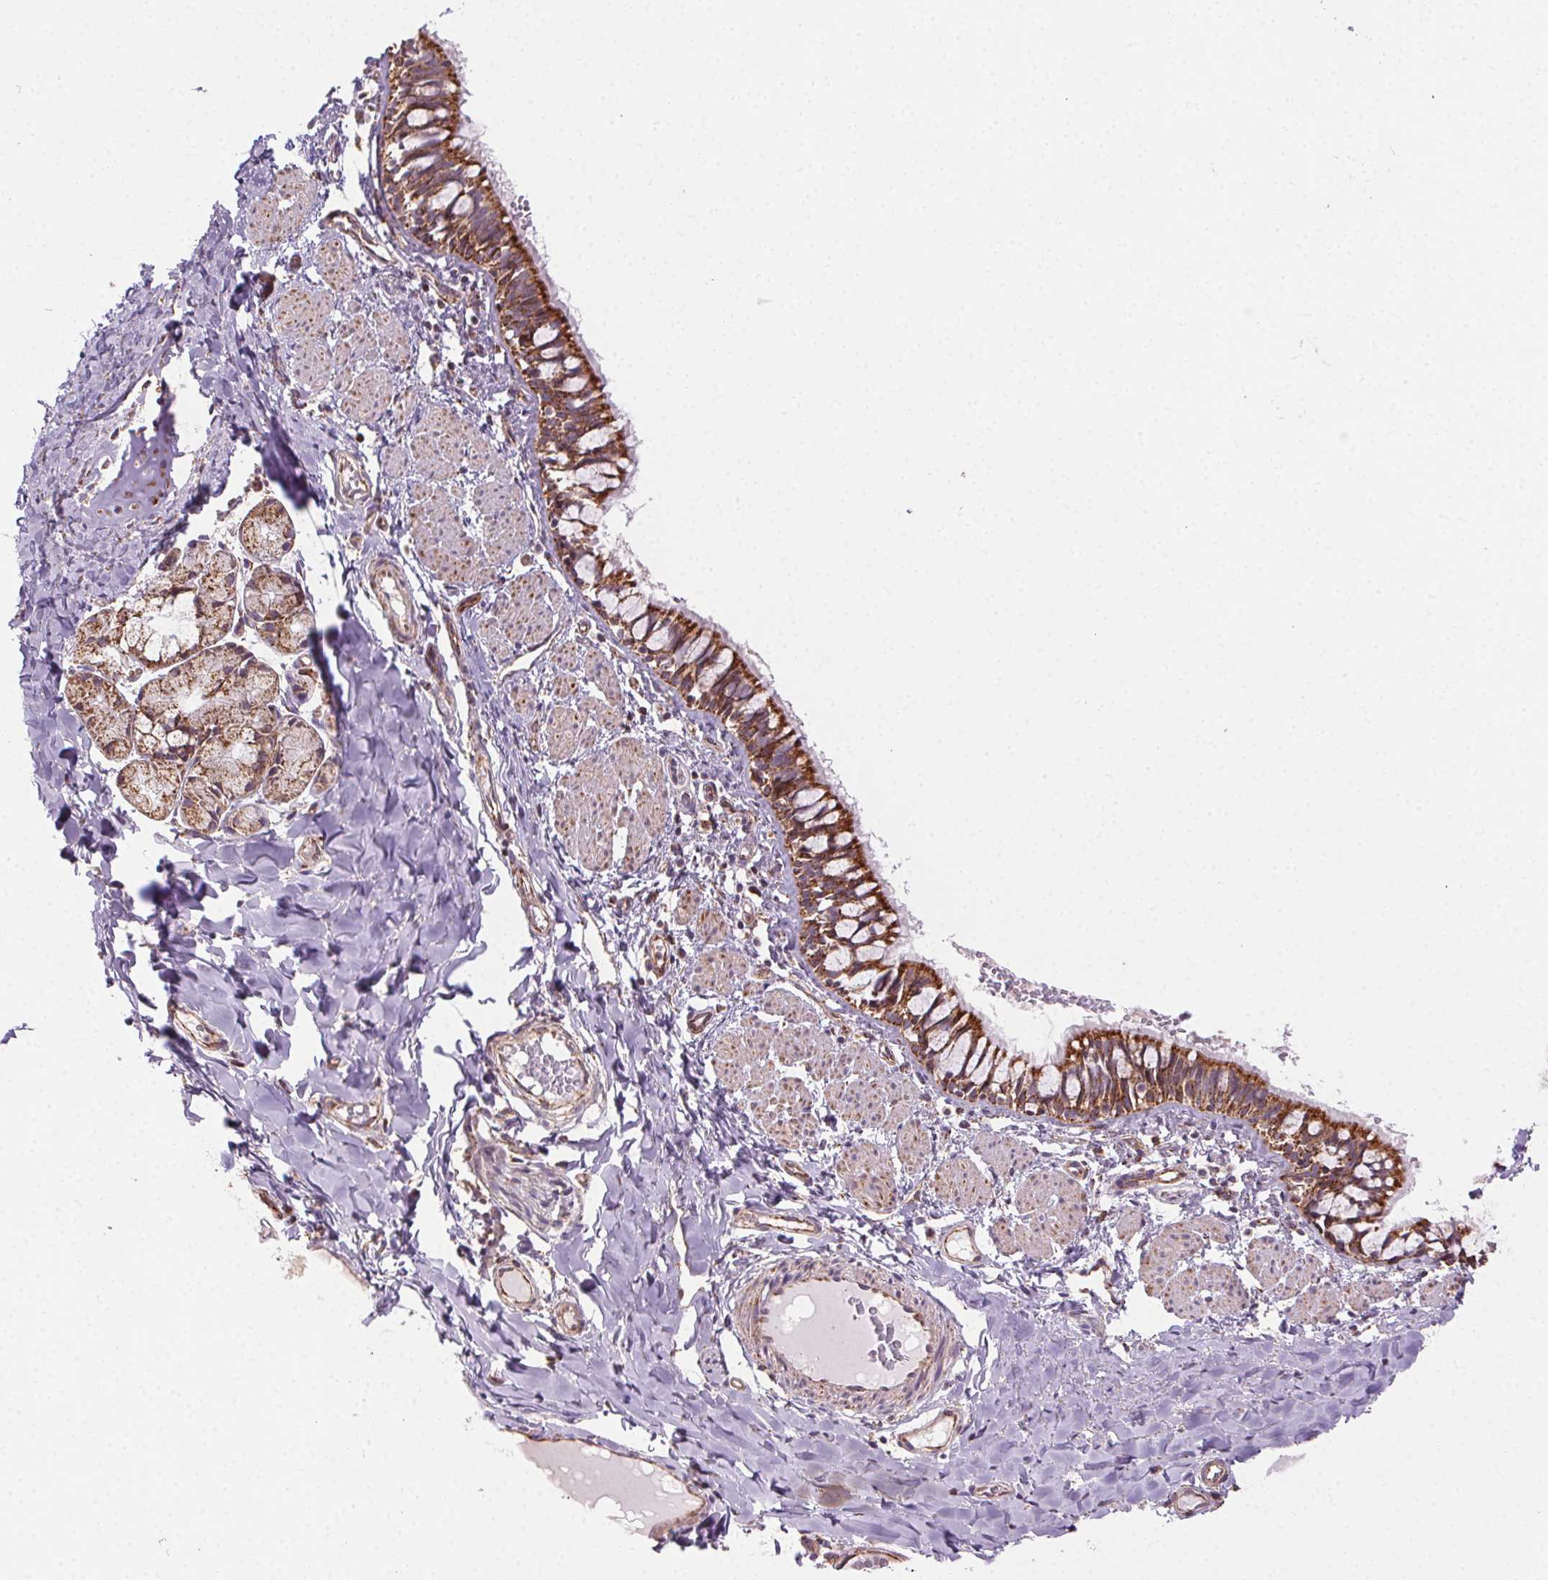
{"staining": {"intensity": "strong", "quantity": ">75%", "location": "cytoplasmic/membranous"}, "tissue": "bronchus", "cell_type": "Respiratory epithelial cells", "image_type": "normal", "snomed": [{"axis": "morphology", "description": "Normal tissue, NOS"}, {"axis": "topography", "description": "Bronchus"}], "caption": "A brown stain labels strong cytoplasmic/membranous staining of a protein in respiratory epithelial cells of benign human bronchus. (DAB IHC, brown staining for protein, blue staining for nuclei).", "gene": "CLPB", "patient": {"sex": "male", "age": 1}}